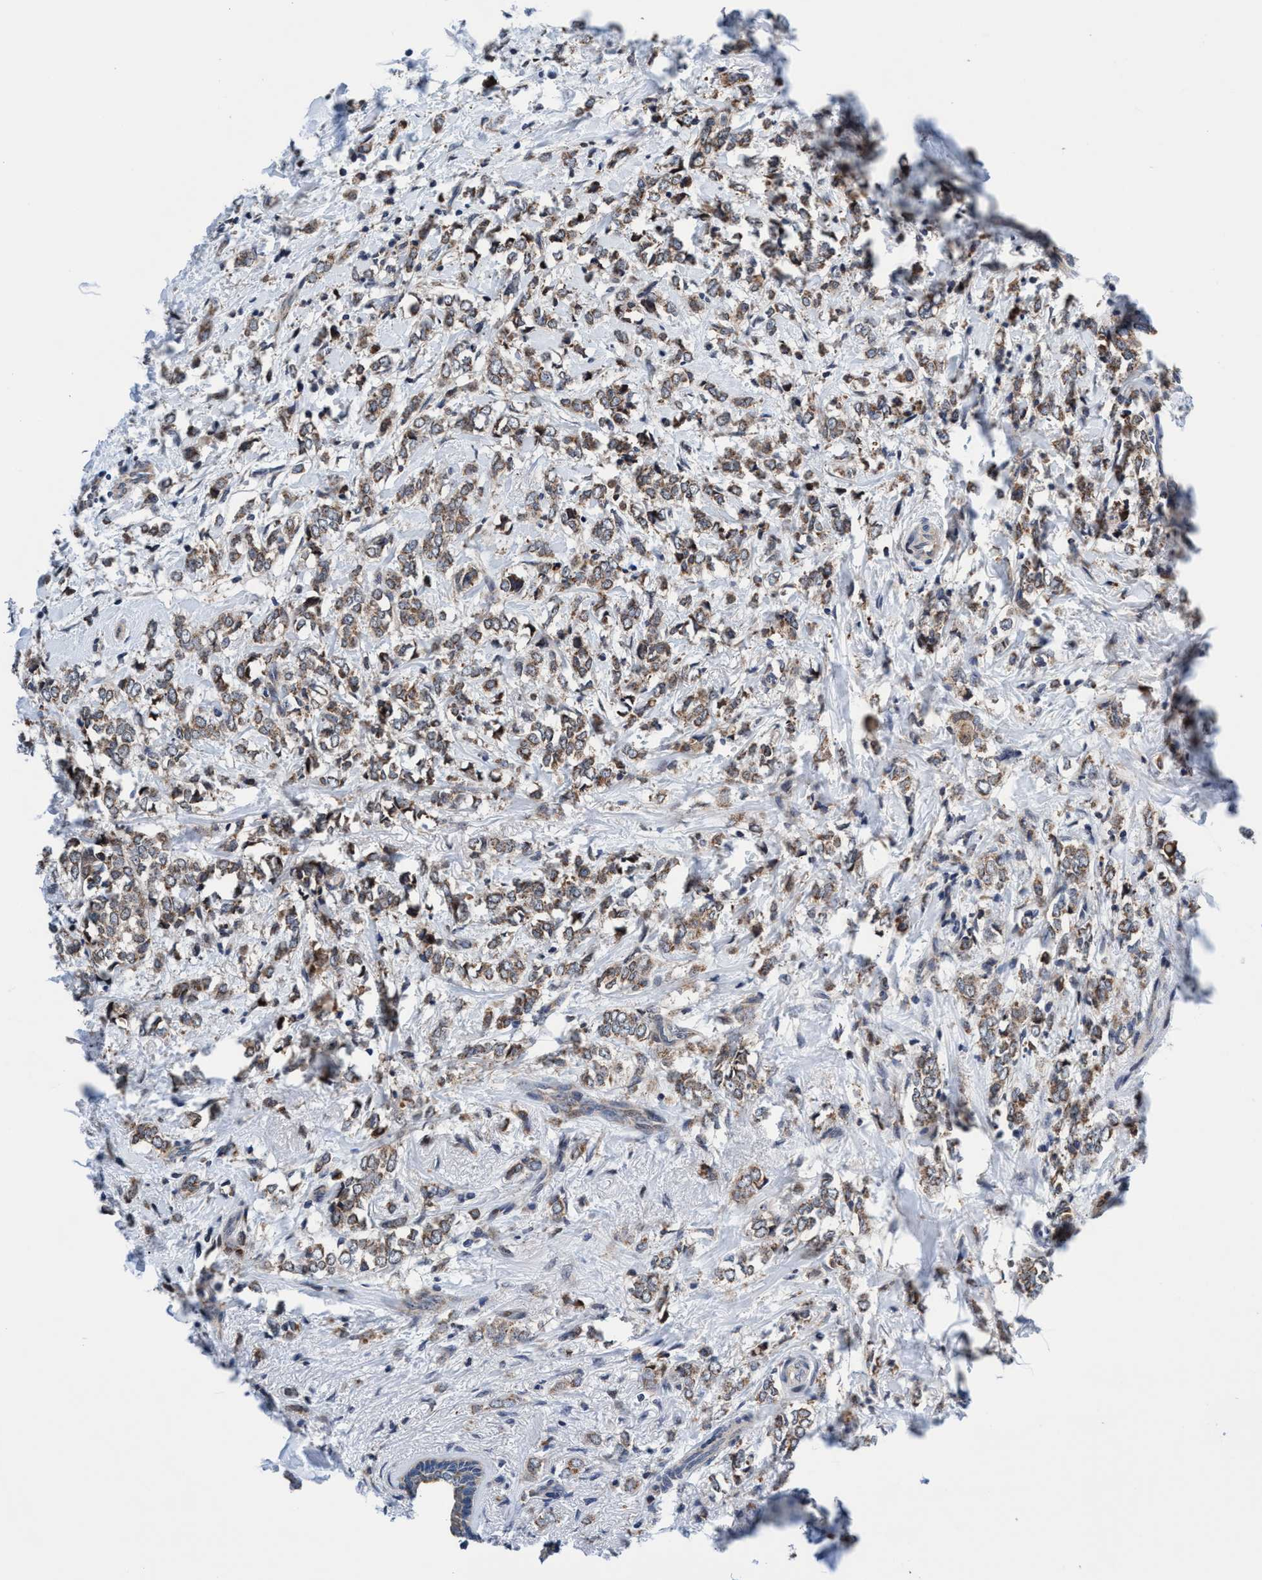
{"staining": {"intensity": "weak", "quantity": ">75%", "location": "cytoplasmic/membranous"}, "tissue": "breast cancer", "cell_type": "Tumor cells", "image_type": "cancer", "snomed": [{"axis": "morphology", "description": "Normal tissue, NOS"}, {"axis": "morphology", "description": "Lobular carcinoma"}, {"axis": "topography", "description": "Breast"}], "caption": "Protein expression analysis of breast cancer displays weak cytoplasmic/membranous positivity in approximately >75% of tumor cells.", "gene": "AGAP2", "patient": {"sex": "female", "age": 47}}